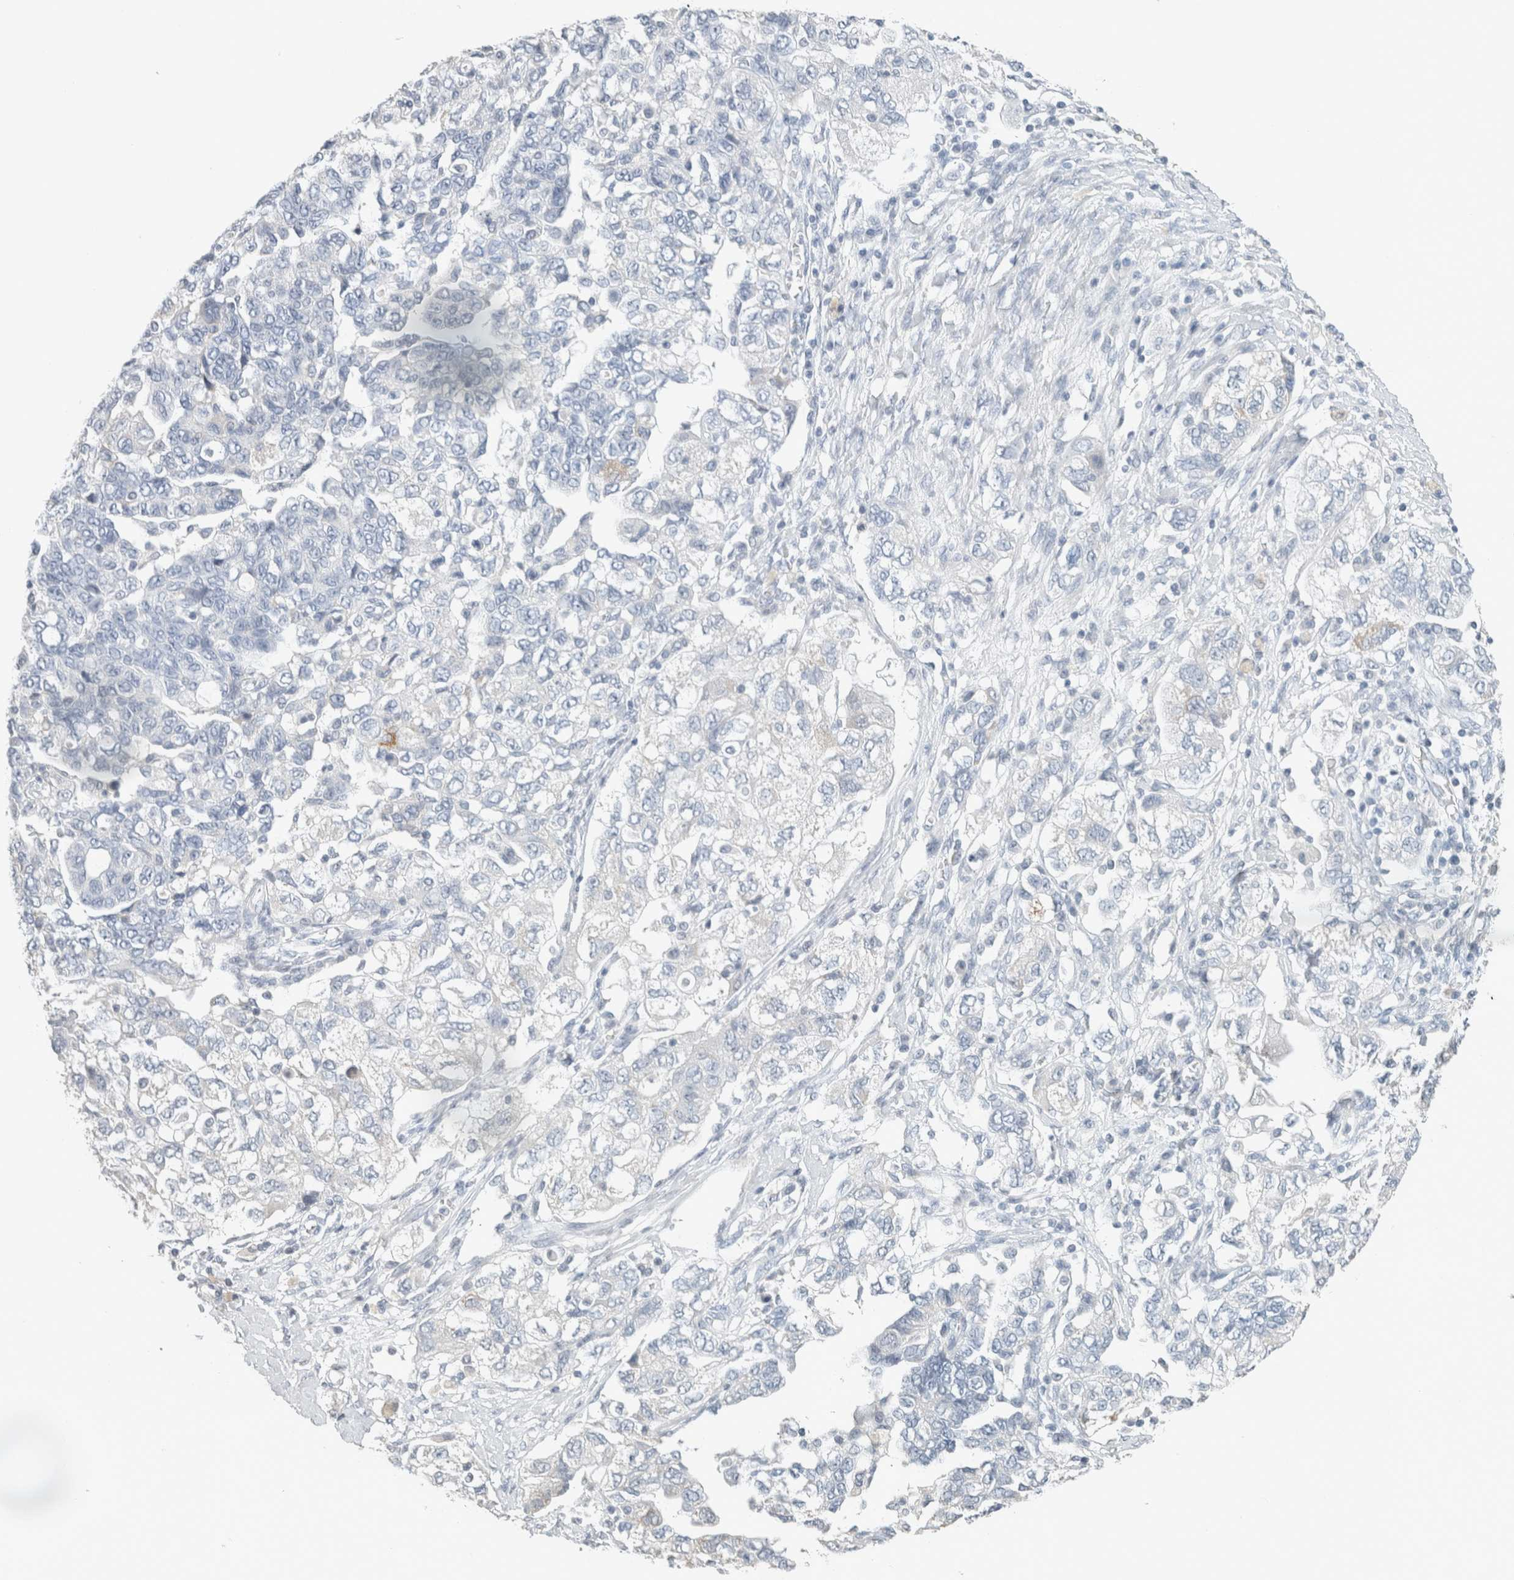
{"staining": {"intensity": "negative", "quantity": "none", "location": "none"}, "tissue": "ovarian cancer", "cell_type": "Tumor cells", "image_type": "cancer", "snomed": [{"axis": "morphology", "description": "Carcinoma, NOS"}, {"axis": "morphology", "description": "Cystadenocarcinoma, serous, NOS"}, {"axis": "topography", "description": "Ovary"}], "caption": "Immunohistochemistry (IHC) histopathology image of neoplastic tissue: human carcinoma (ovarian) stained with DAB (3,3'-diaminobenzidine) displays no significant protein staining in tumor cells.", "gene": "CRAT", "patient": {"sex": "female", "age": 69}}